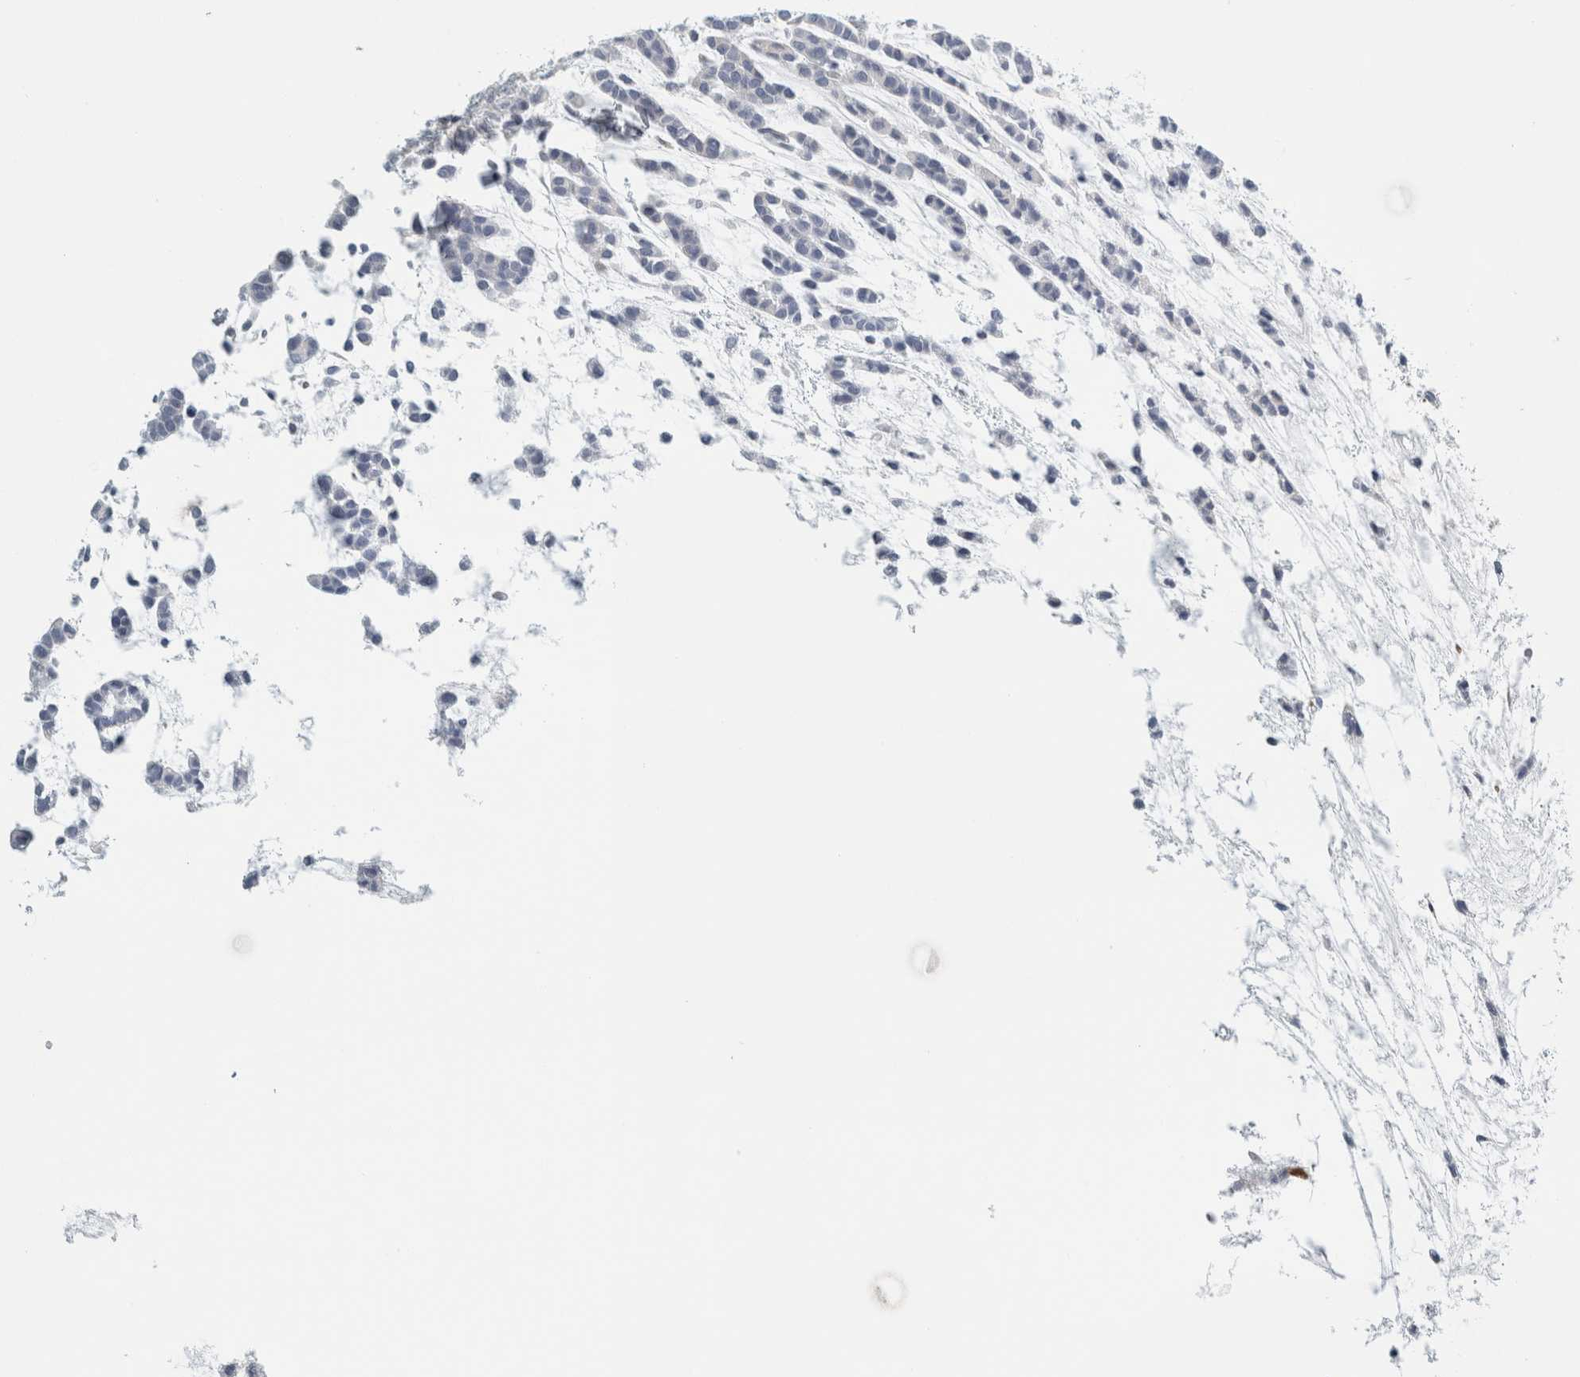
{"staining": {"intensity": "negative", "quantity": "none", "location": "none"}, "tissue": "head and neck cancer", "cell_type": "Tumor cells", "image_type": "cancer", "snomed": [{"axis": "morphology", "description": "Adenocarcinoma, NOS"}, {"axis": "morphology", "description": "Adenoma, NOS"}, {"axis": "topography", "description": "Head-Neck"}], "caption": "Histopathology image shows no protein positivity in tumor cells of head and neck cancer (adenoma) tissue.", "gene": "B3GNT3", "patient": {"sex": "female", "age": 55}}